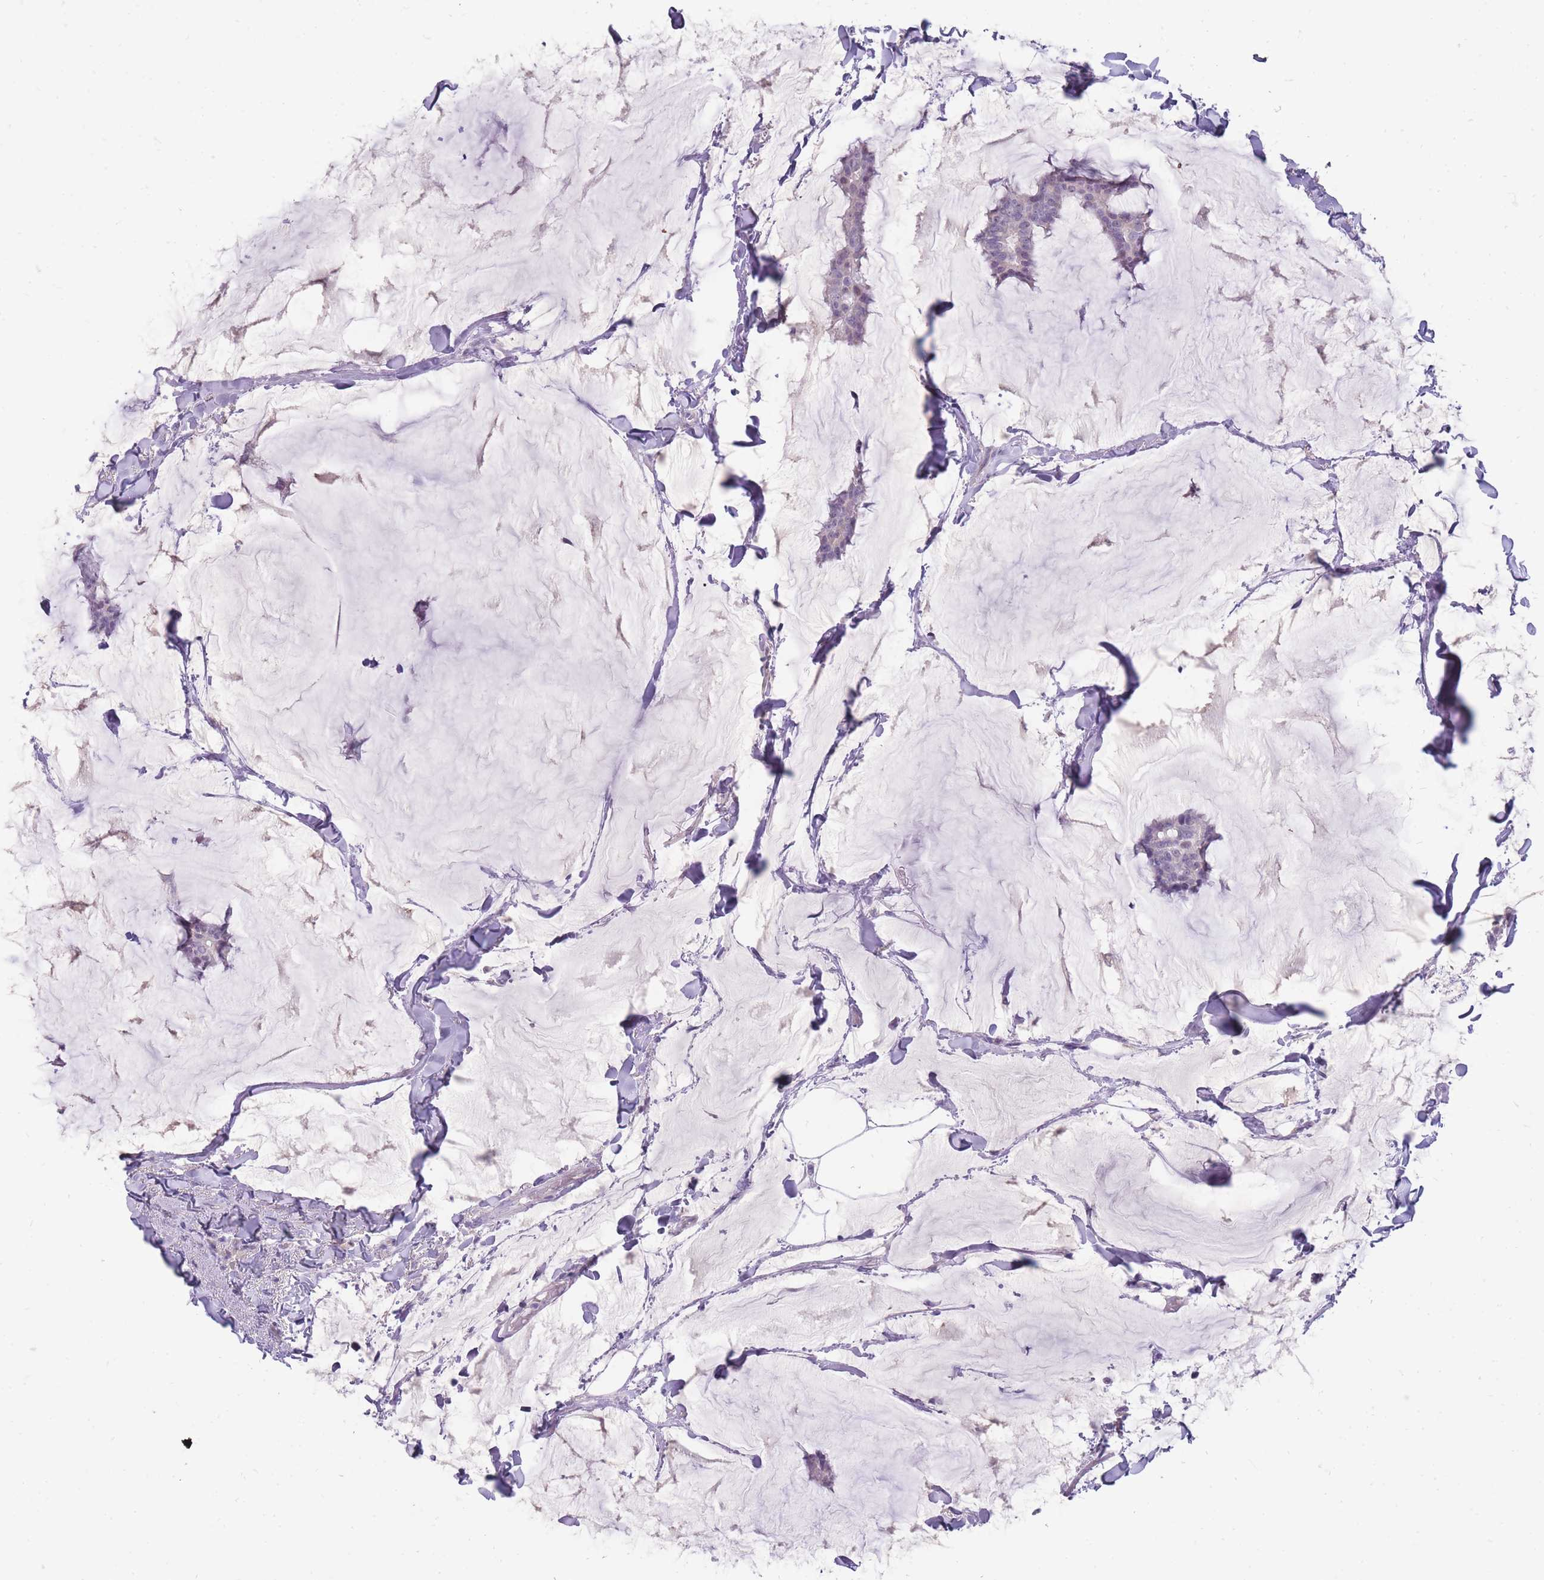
{"staining": {"intensity": "negative", "quantity": "none", "location": "none"}, "tissue": "breast cancer", "cell_type": "Tumor cells", "image_type": "cancer", "snomed": [{"axis": "morphology", "description": "Duct carcinoma"}, {"axis": "topography", "description": "Breast"}], "caption": "Tumor cells show no significant protein staining in breast cancer (intraductal carcinoma). Nuclei are stained in blue.", "gene": "ERICH4", "patient": {"sex": "female", "age": 93}}